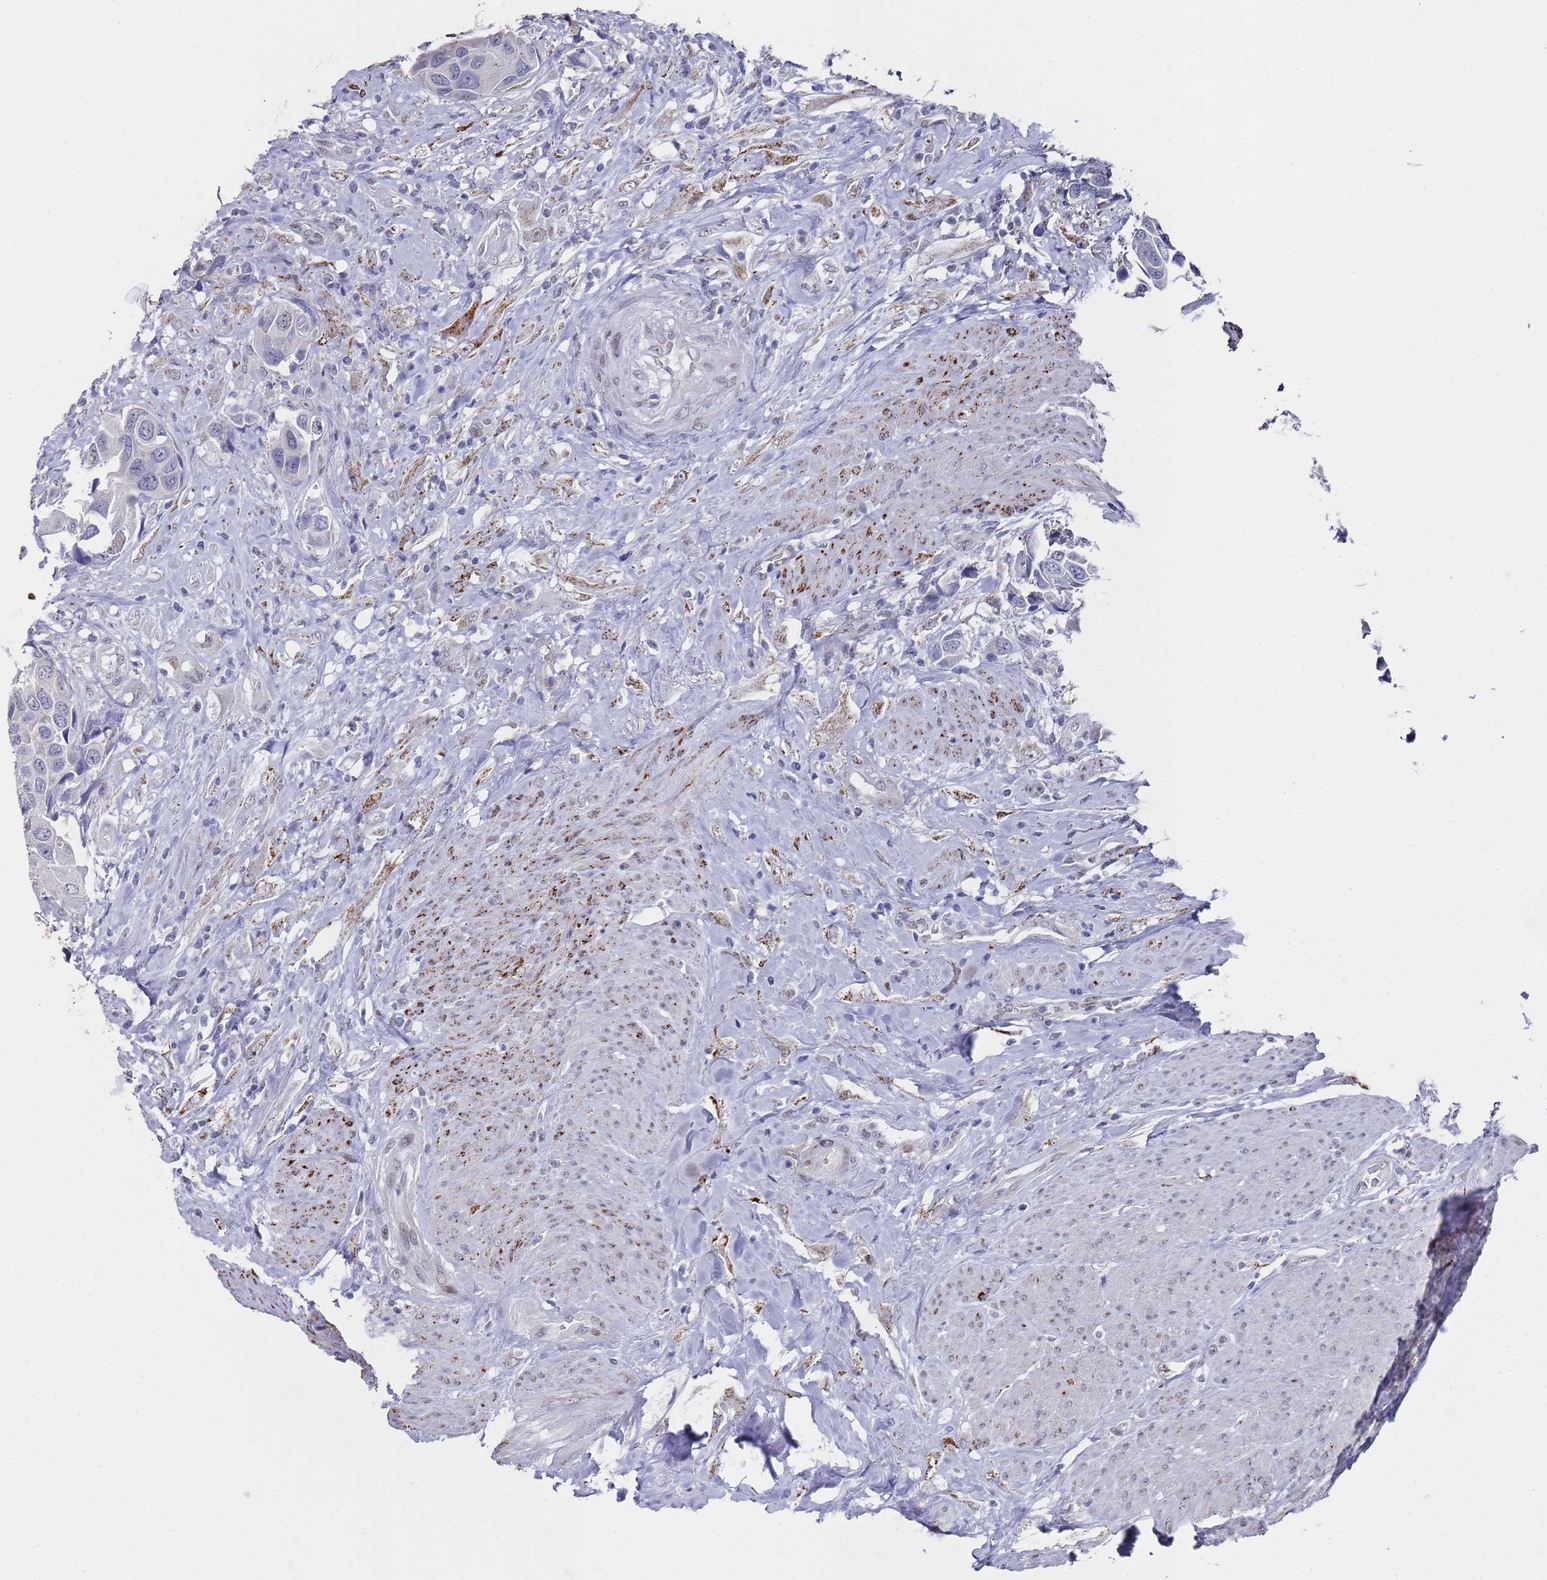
{"staining": {"intensity": "negative", "quantity": "none", "location": "none"}, "tissue": "urothelial cancer", "cell_type": "Tumor cells", "image_type": "cancer", "snomed": [{"axis": "morphology", "description": "Urothelial carcinoma, High grade"}, {"axis": "topography", "description": "Urinary bladder"}], "caption": "Tumor cells show no significant protein positivity in urothelial cancer. (Stains: DAB (3,3'-diaminobenzidine) IHC with hematoxylin counter stain, Microscopy: brightfield microscopy at high magnification).", "gene": "COPS6", "patient": {"sex": "male", "age": 74}}